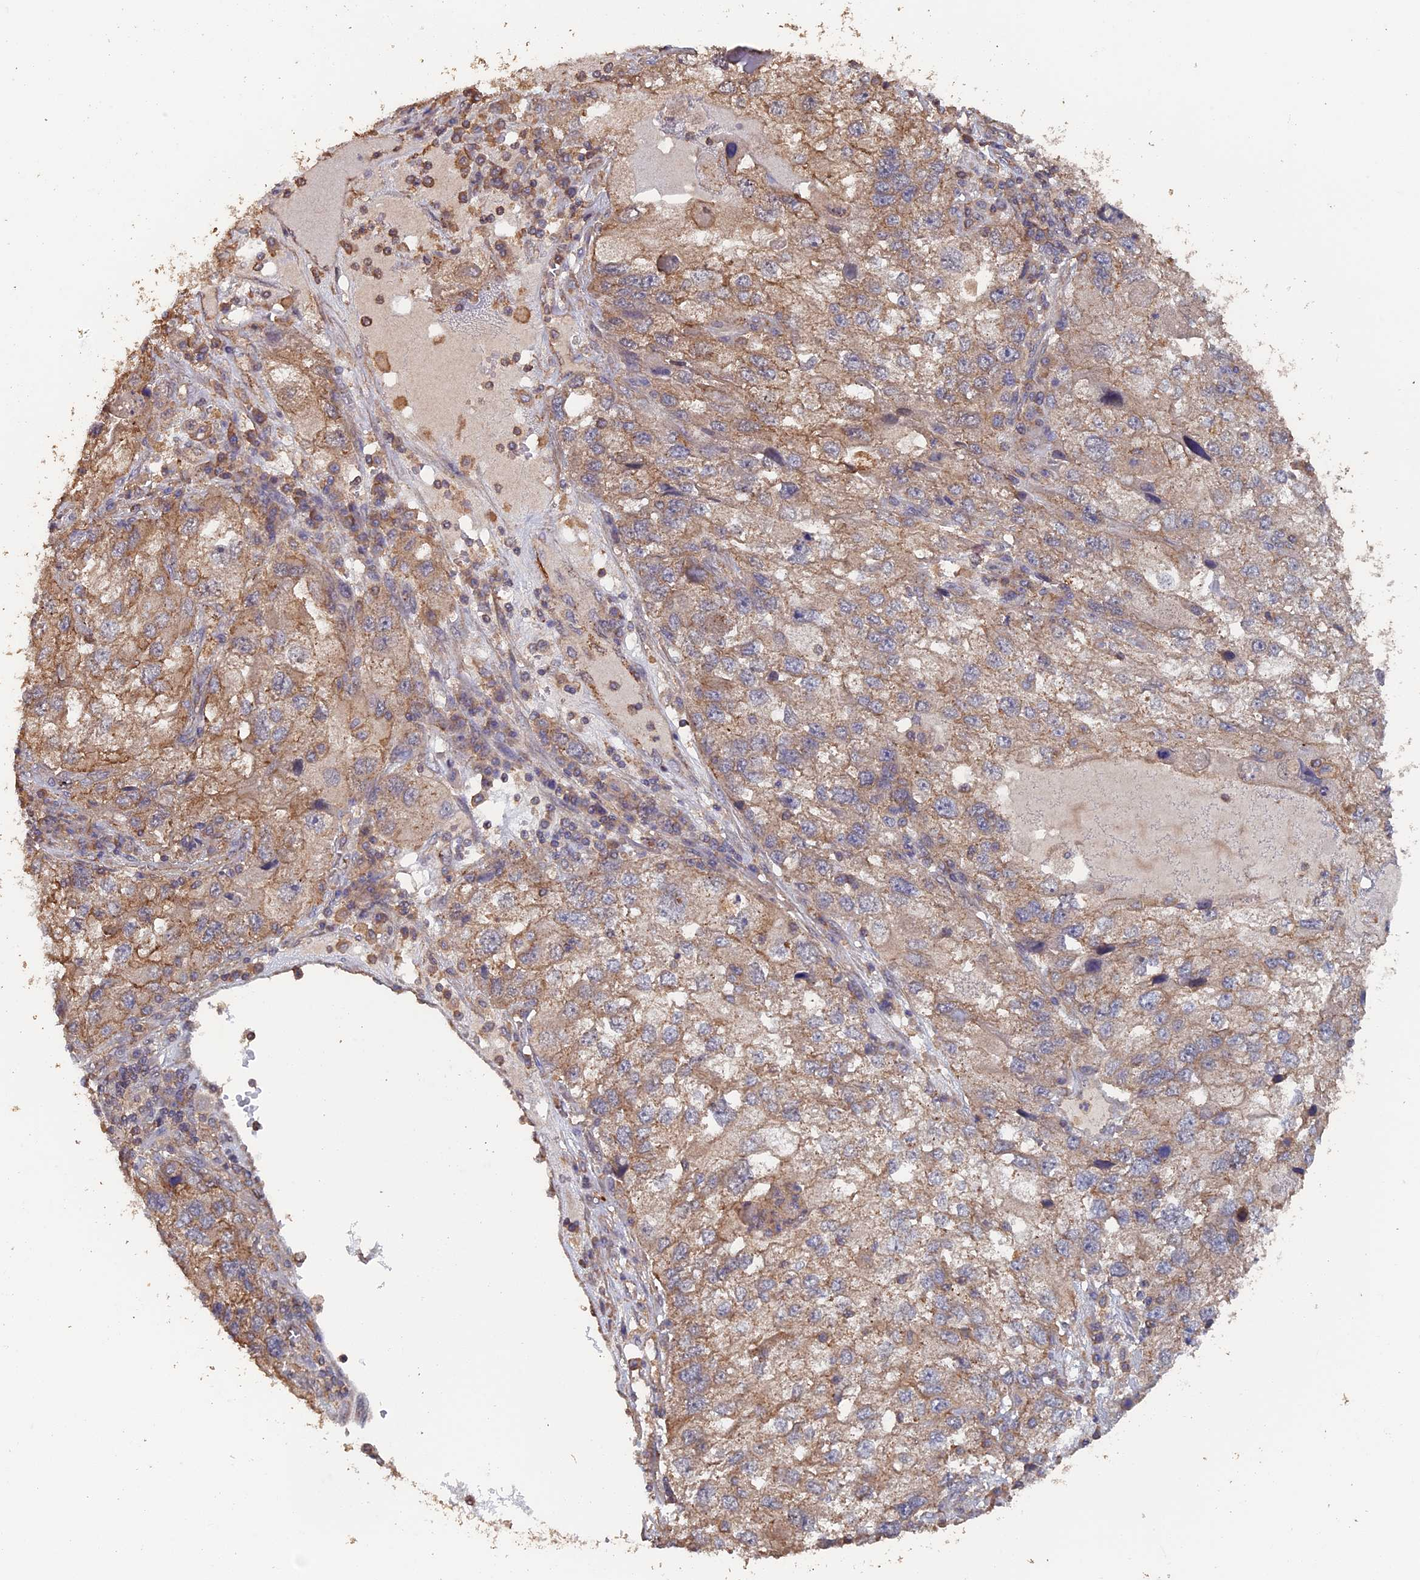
{"staining": {"intensity": "moderate", "quantity": "25%-75%", "location": "cytoplasmic/membranous"}, "tissue": "endometrial cancer", "cell_type": "Tumor cells", "image_type": "cancer", "snomed": [{"axis": "morphology", "description": "Adenocarcinoma, NOS"}, {"axis": "topography", "description": "Endometrium"}], "caption": "Human endometrial cancer (adenocarcinoma) stained with a protein marker displays moderate staining in tumor cells.", "gene": "PIGQ", "patient": {"sex": "female", "age": 49}}